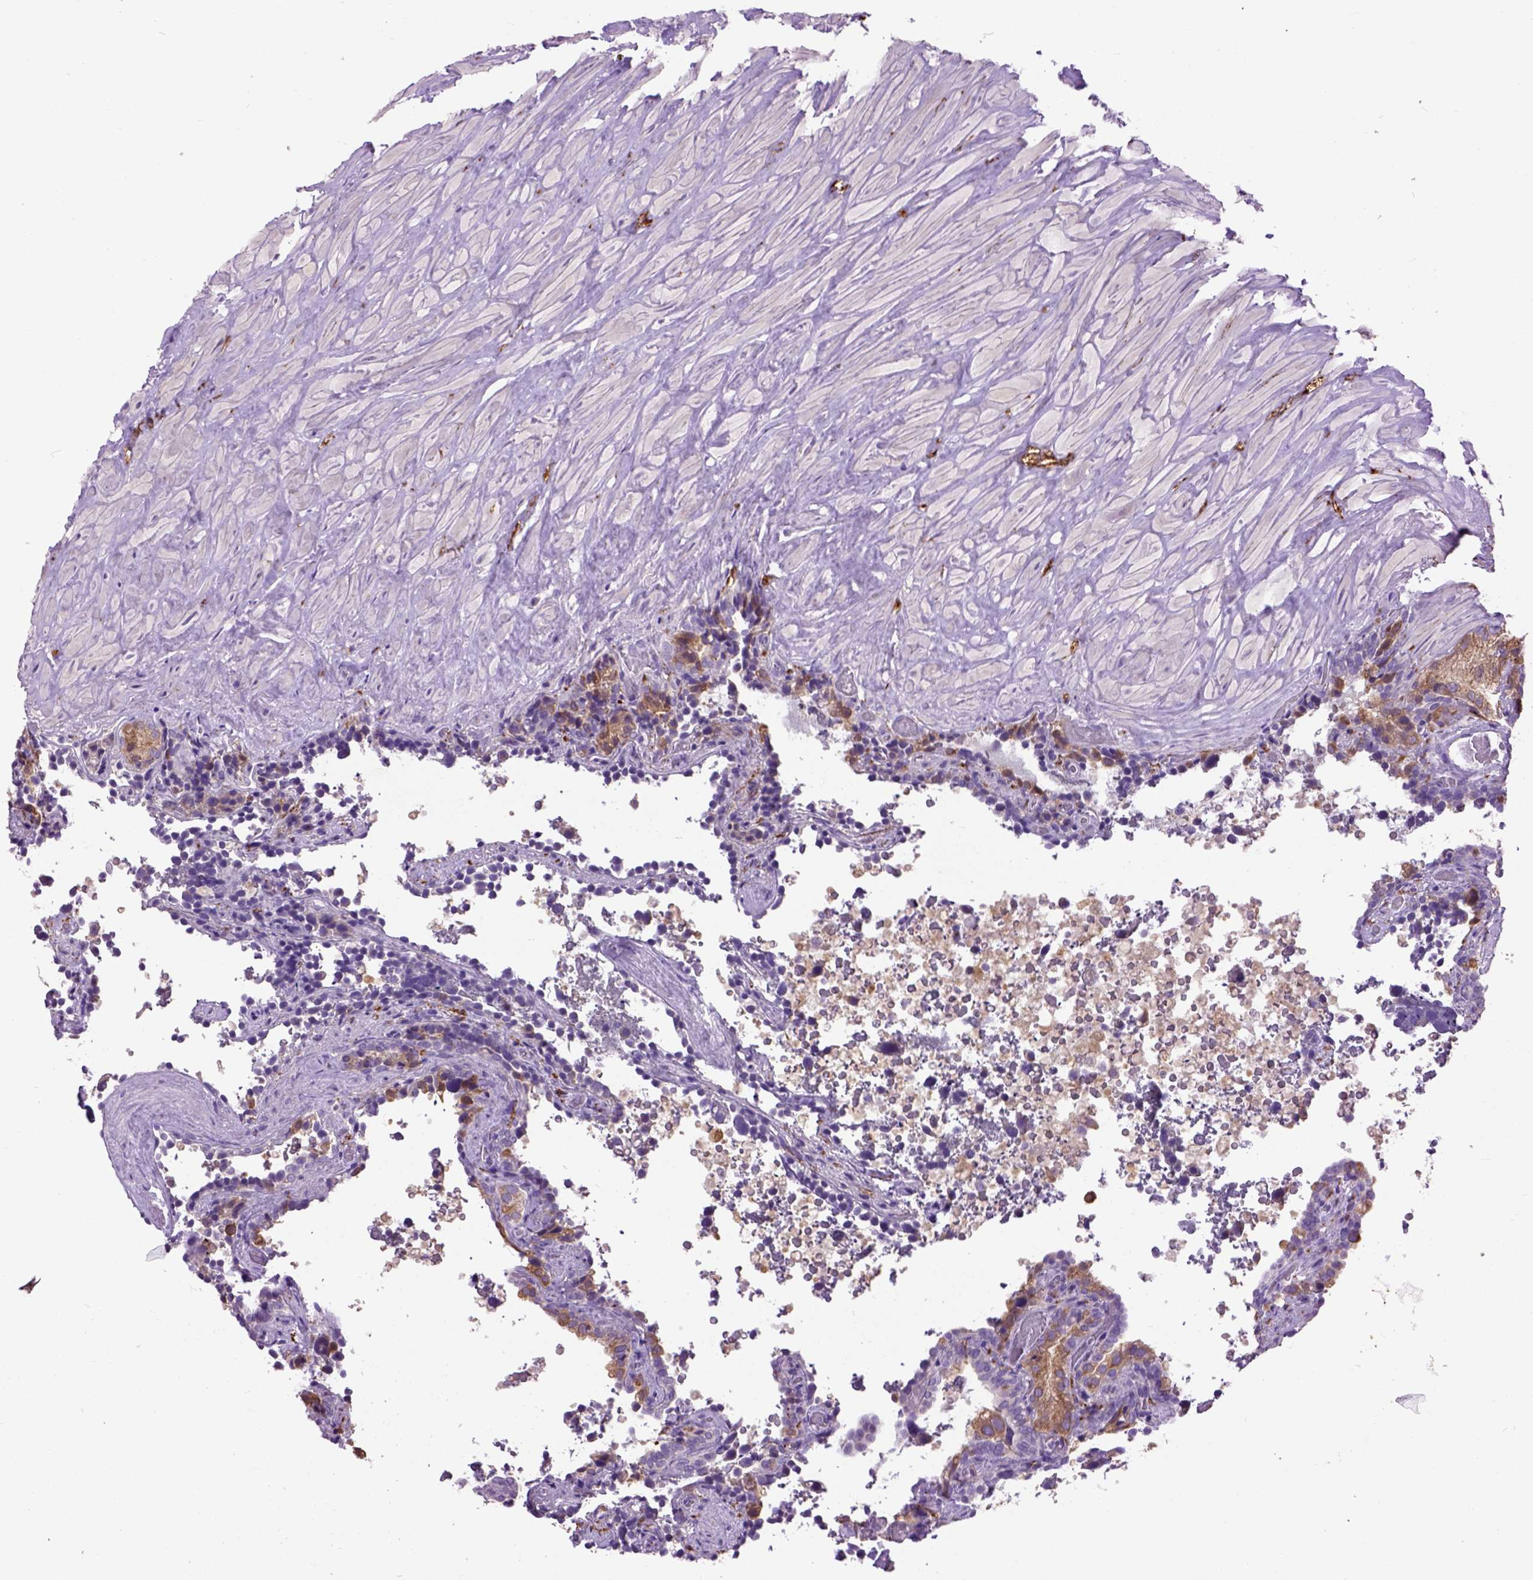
{"staining": {"intensity": "moderate", "quantity": "<25%", "location": "cytoplasmic/membranous"}, "tissue": "seminal vesicle", "cell_type": "Glandular cells", "image_type": "normal", "snomed": [{"axis": "morphology", "description": "Normal tissue, NOS"}, {"axis": "topography", "description": "Seminal veicle"}], "caption": "Protein expression analysis of unremarkable human seminal vesicle reveals moderate cytoplasmic/membranous staining in approximately <25% of glandular cells.", "gene": "MAPT", "patient": {"sex": "male", "age": 60}}